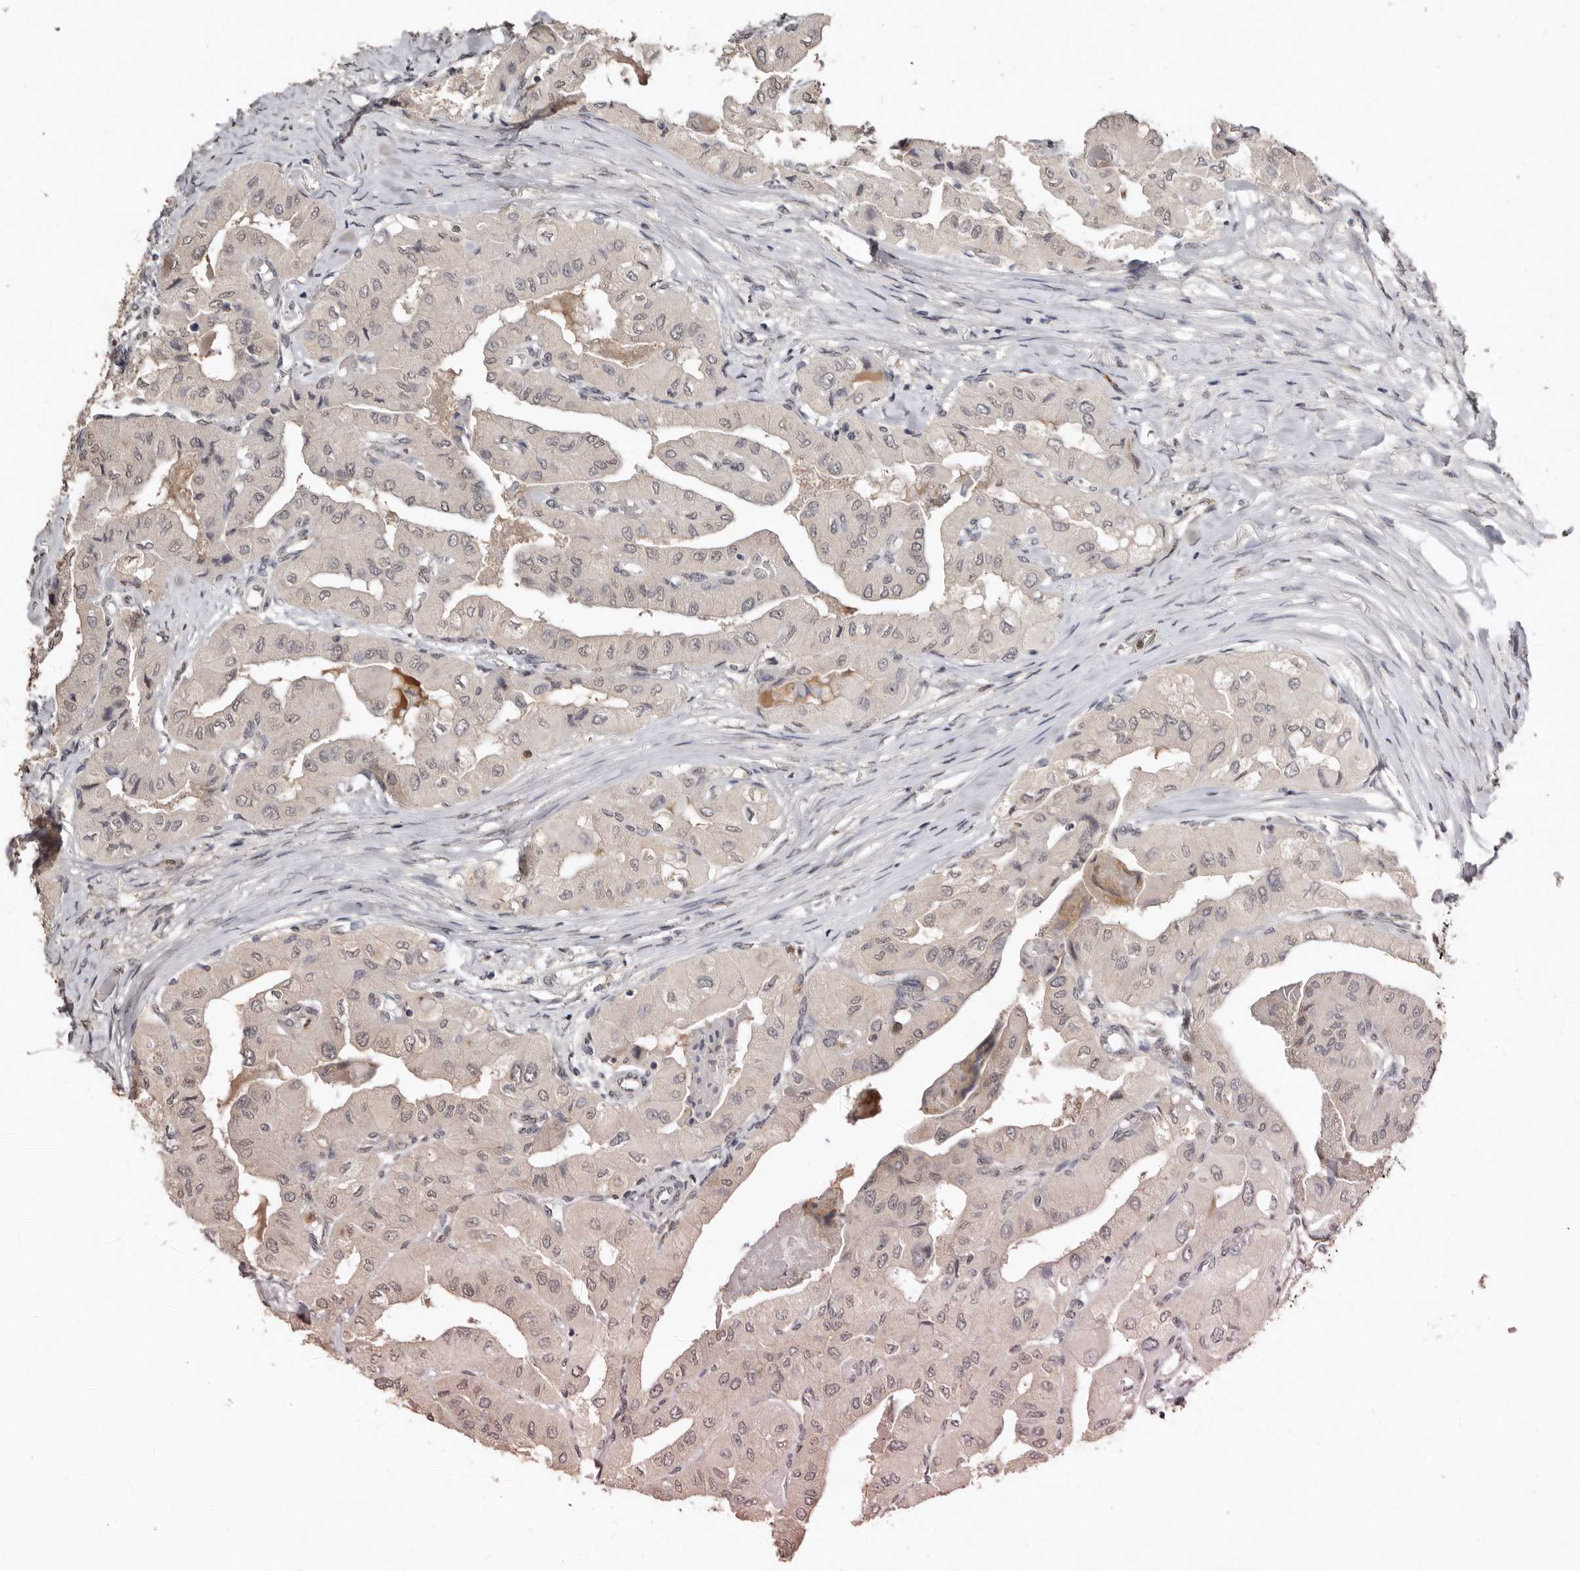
{"staining": {"intensity": "weak", "quantity": "<25%", "location": "nuclear"}, "tissue": "thyroid cancer", "cell_type": "Tumor cells", "image_type": "cancer", "snomed": [{"axis": "morphology", "description": "Papillary adenocarcinoma, NOS"}, {"axis": "topography", "description": "Thyroid gland"}], "caption": "Tumor cells show no significant expression in thyroid cancer (papillary adenocarcinoma).", "gene": "SULT1E1", "patient": {"sex": "female", "age": 59}}